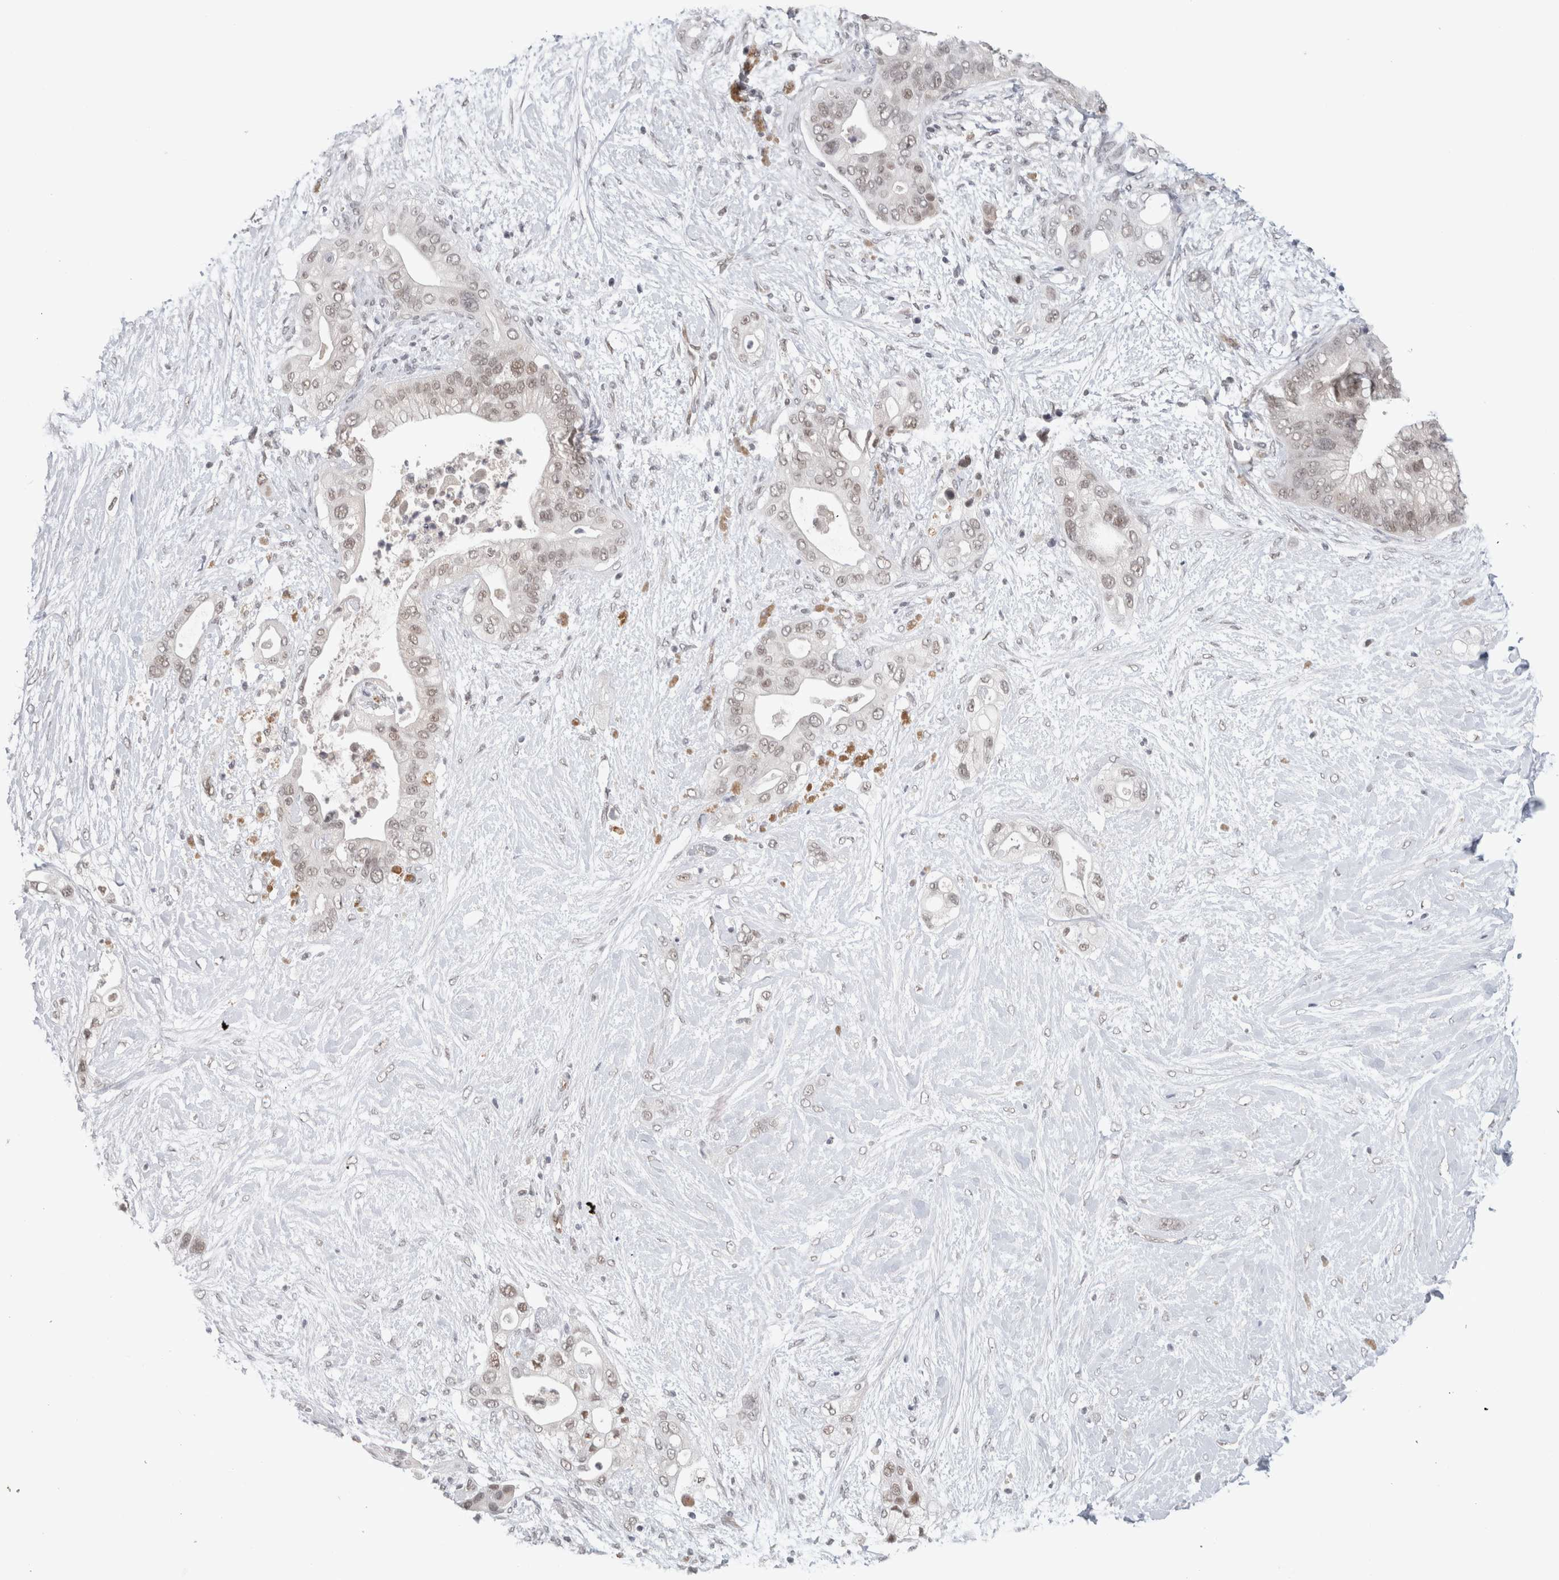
{"staining": {"intensity": "weak", "quantity": ">75%", "location": "nuclear"}, "tissue": "pancreatic cancer", "cell_type": "Tumor cells", "image_type": "cancer", "snomed": [{"axis": "morphology", "description": "Adenocarcinoma, NOS"}, {"axis": "topography", "description": "Pancreas"}], "caption": "Brown immunohistochemical staining in pancreatic cancer shows weak nuclear expression in approximately >75% of tumor cells.", "gene": "PRXL2A", "patient": {"sex": "male", "age": 53}}